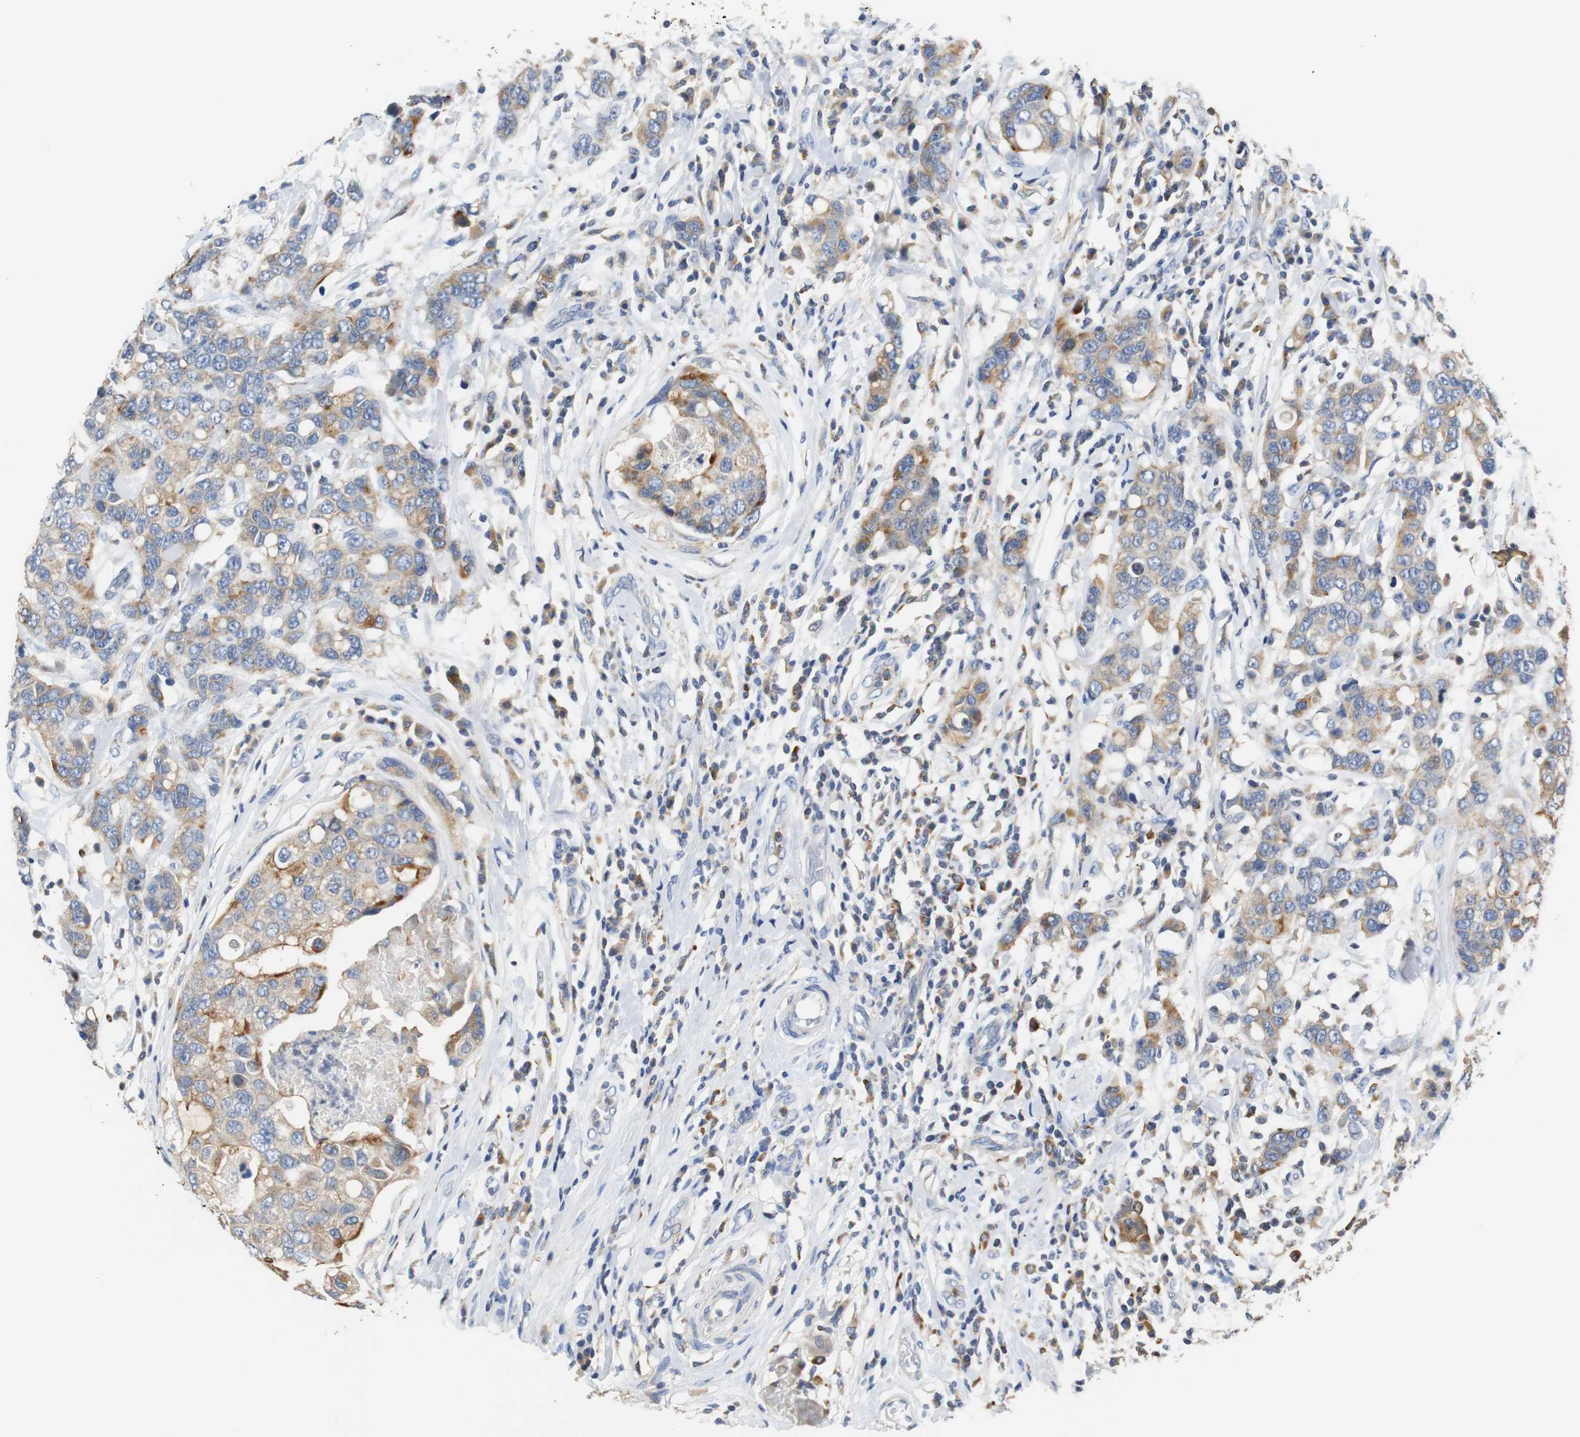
{"staining": {"intensity": "moderate", "quantity": ">75%", "location": "cytoplasmic/membranous"}, "tissue": "breast cancer", "cell_type": "Tumor cells", "image_type": "cancer", "snomed": [{"axis": "morphology", "description": "Duct carcinoma"}, {"axis": "topography", "description": "Breast"}], "caption": "IHC of breast cancer (intraductal carcinoma) demonstrates medium levels of moderate cytoplasmic/membranous expression in approximately >75% of tumor cells. (Brightfield microscopy of DAB IHC at high magnification).", "gene": "VAMP8", "patient": {"sex": "female", "age": 27}}